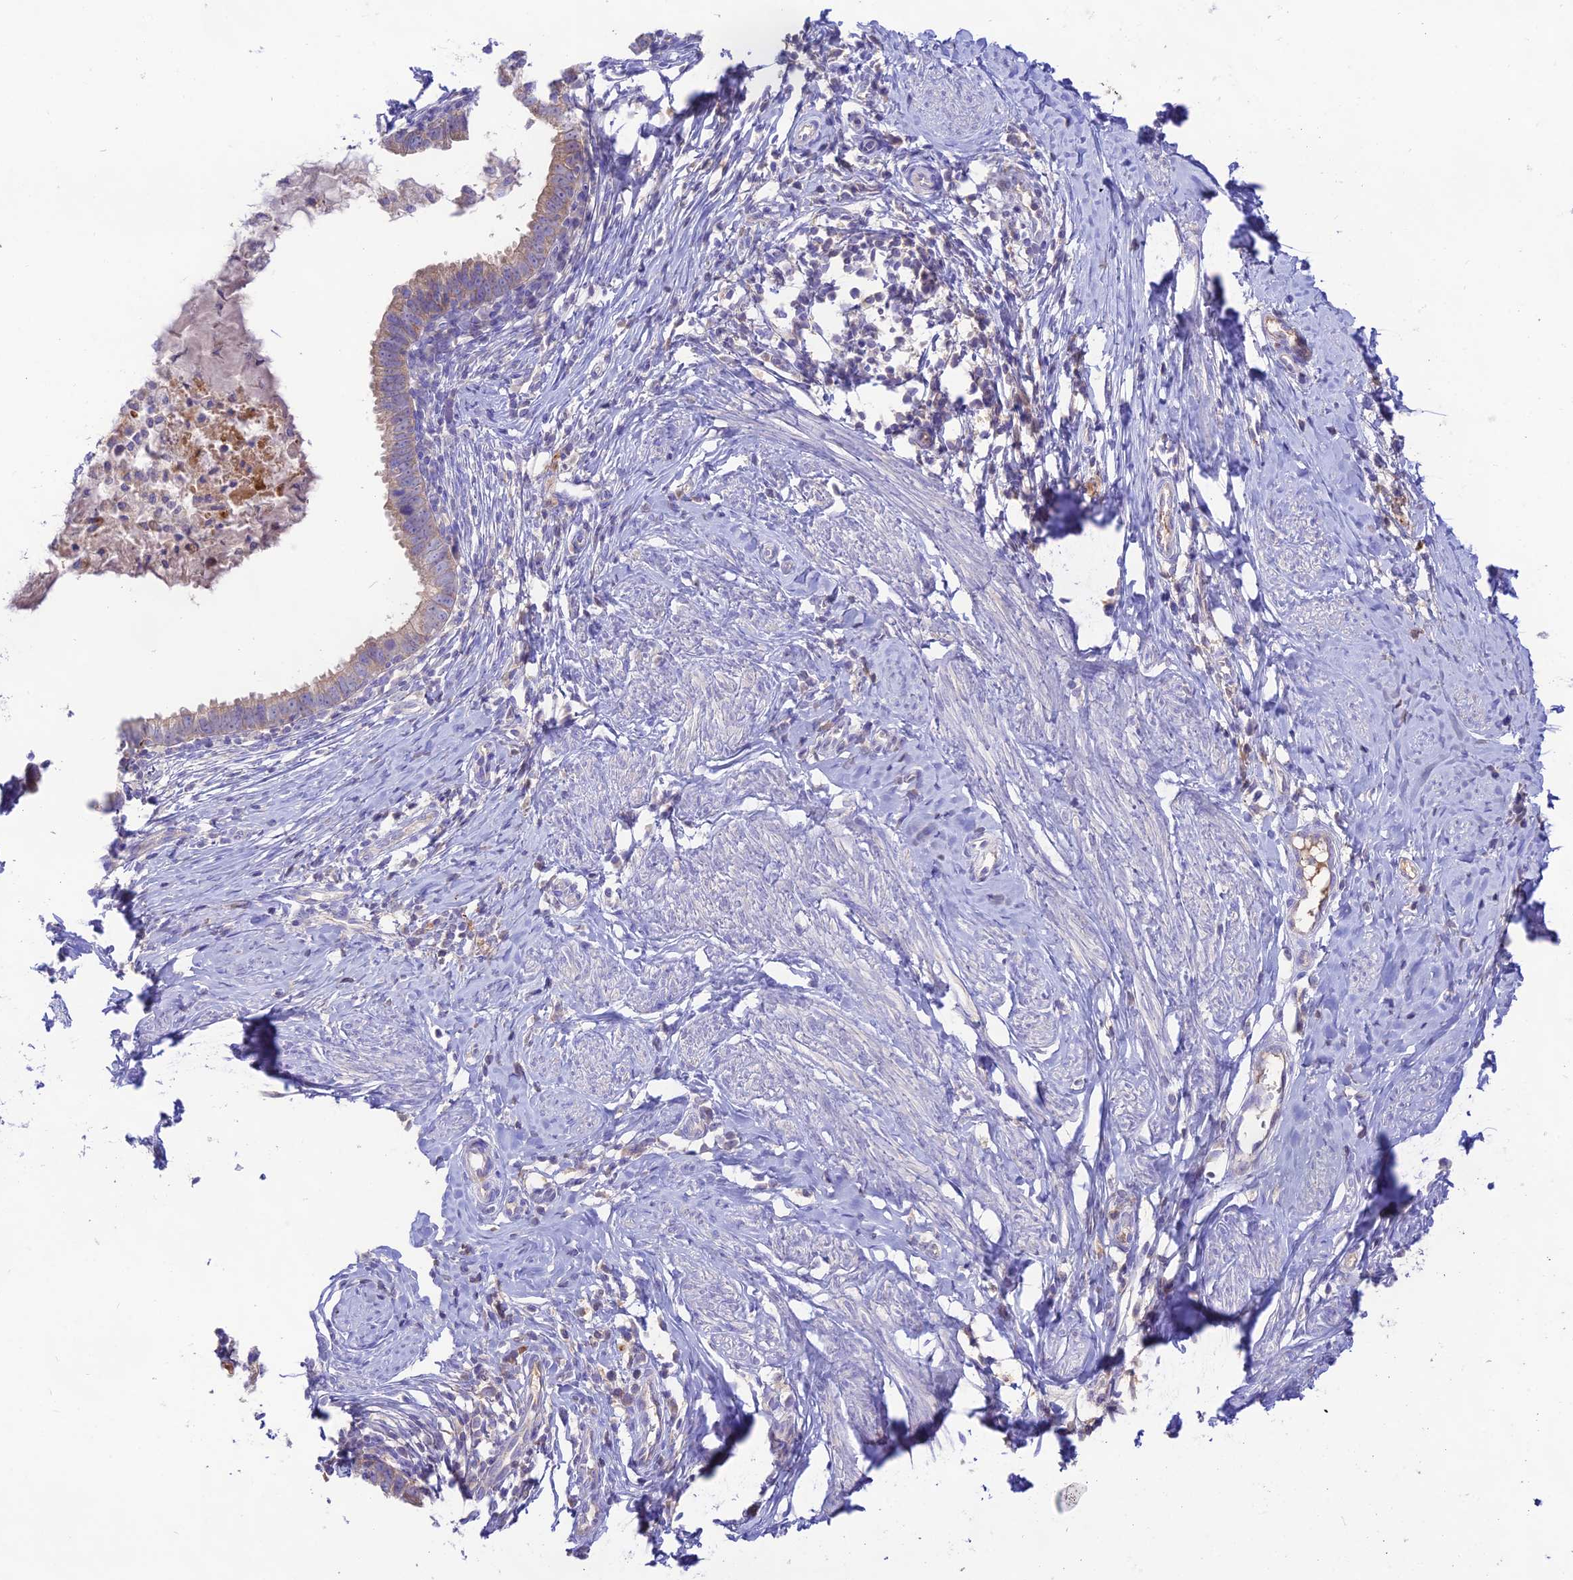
{"staining": {"intensity": "weak", "quantity": "<25%", "location": "cytoplasmic/membranous"}, "tissue": "cervical cancer", "cell_type": "Tumor cells", "image_type": "cancer", "snomed": [{"axis": "morphology", "description": "Adenocarcinoma, NOS"}, {"axis": "topography", "description": "Cervix"}], "caption": "IHC photomicrograph of cervical cancer (adenocarcinoma) stained for a protein (brown), which reveals no expression in tumor cells. The staining was performed using DAB to visualize the protein expression in brown, while the nuclei were stained in blue with hematoxylin (Magnification: 20x).", "gene": "NLRP9", "patient": {"sex": "female", "age": 36}}